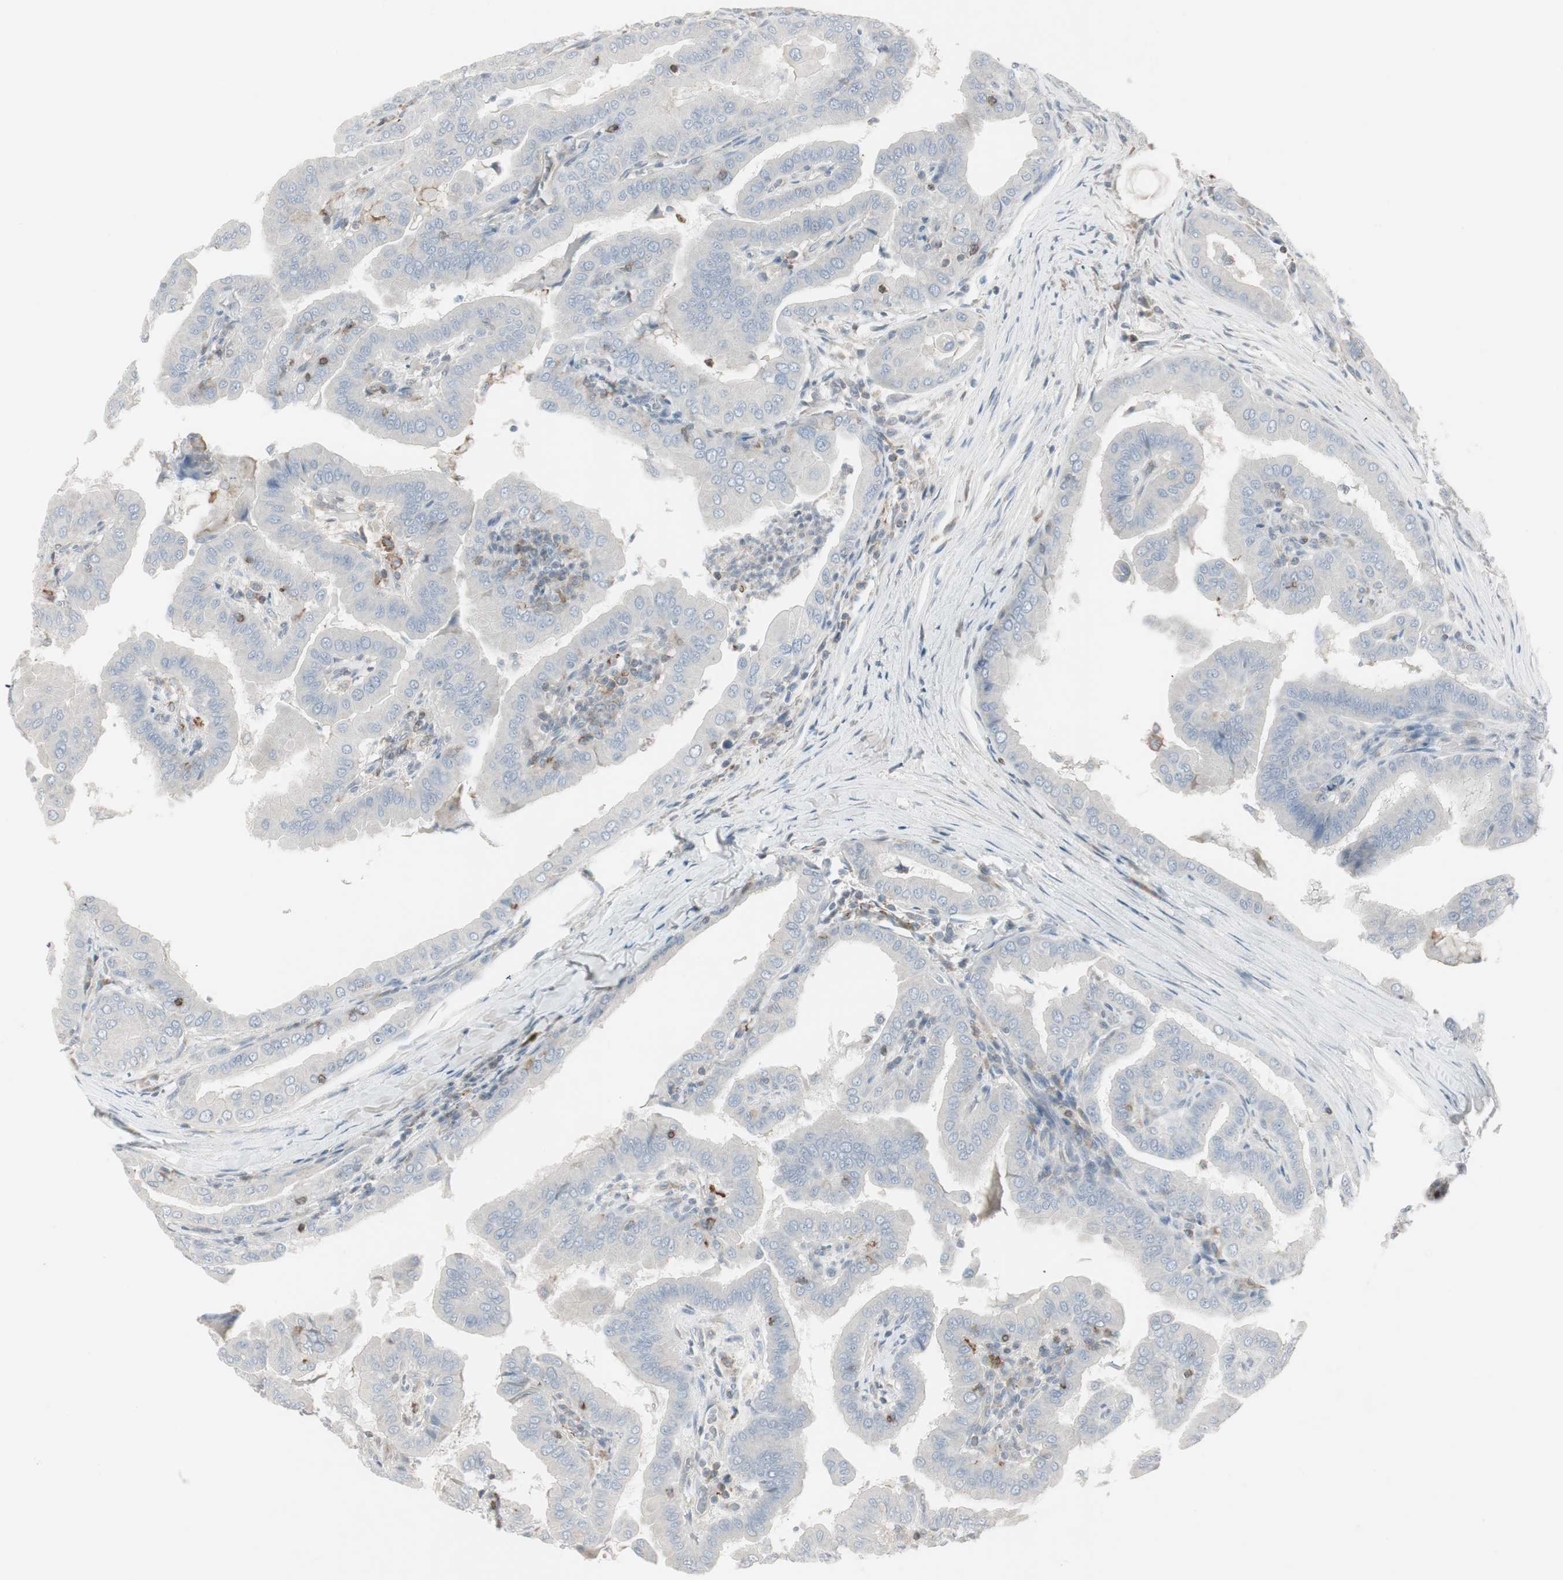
{"staining": {"intensity": "negative", "quantity": "none", "location": "none"}, "tissue": "thyroid cancer", "cell_type": "Tumor cells", "image_type": "cancer", "snomed": [{"axis": "morphology", "description": "Papillary adenocarcinoma, NOS"}, {"axis": "topography", "description": "Thyroid gland"}], "caption": "A high-resolution image shows immunohistochemistry (IHC) staining of papillary adenocarcinoma (thyroid), which displays no significant staining in tumor cells.", "gene": "MAP4K4", "patient": {"sex": "male", "age": 33}}